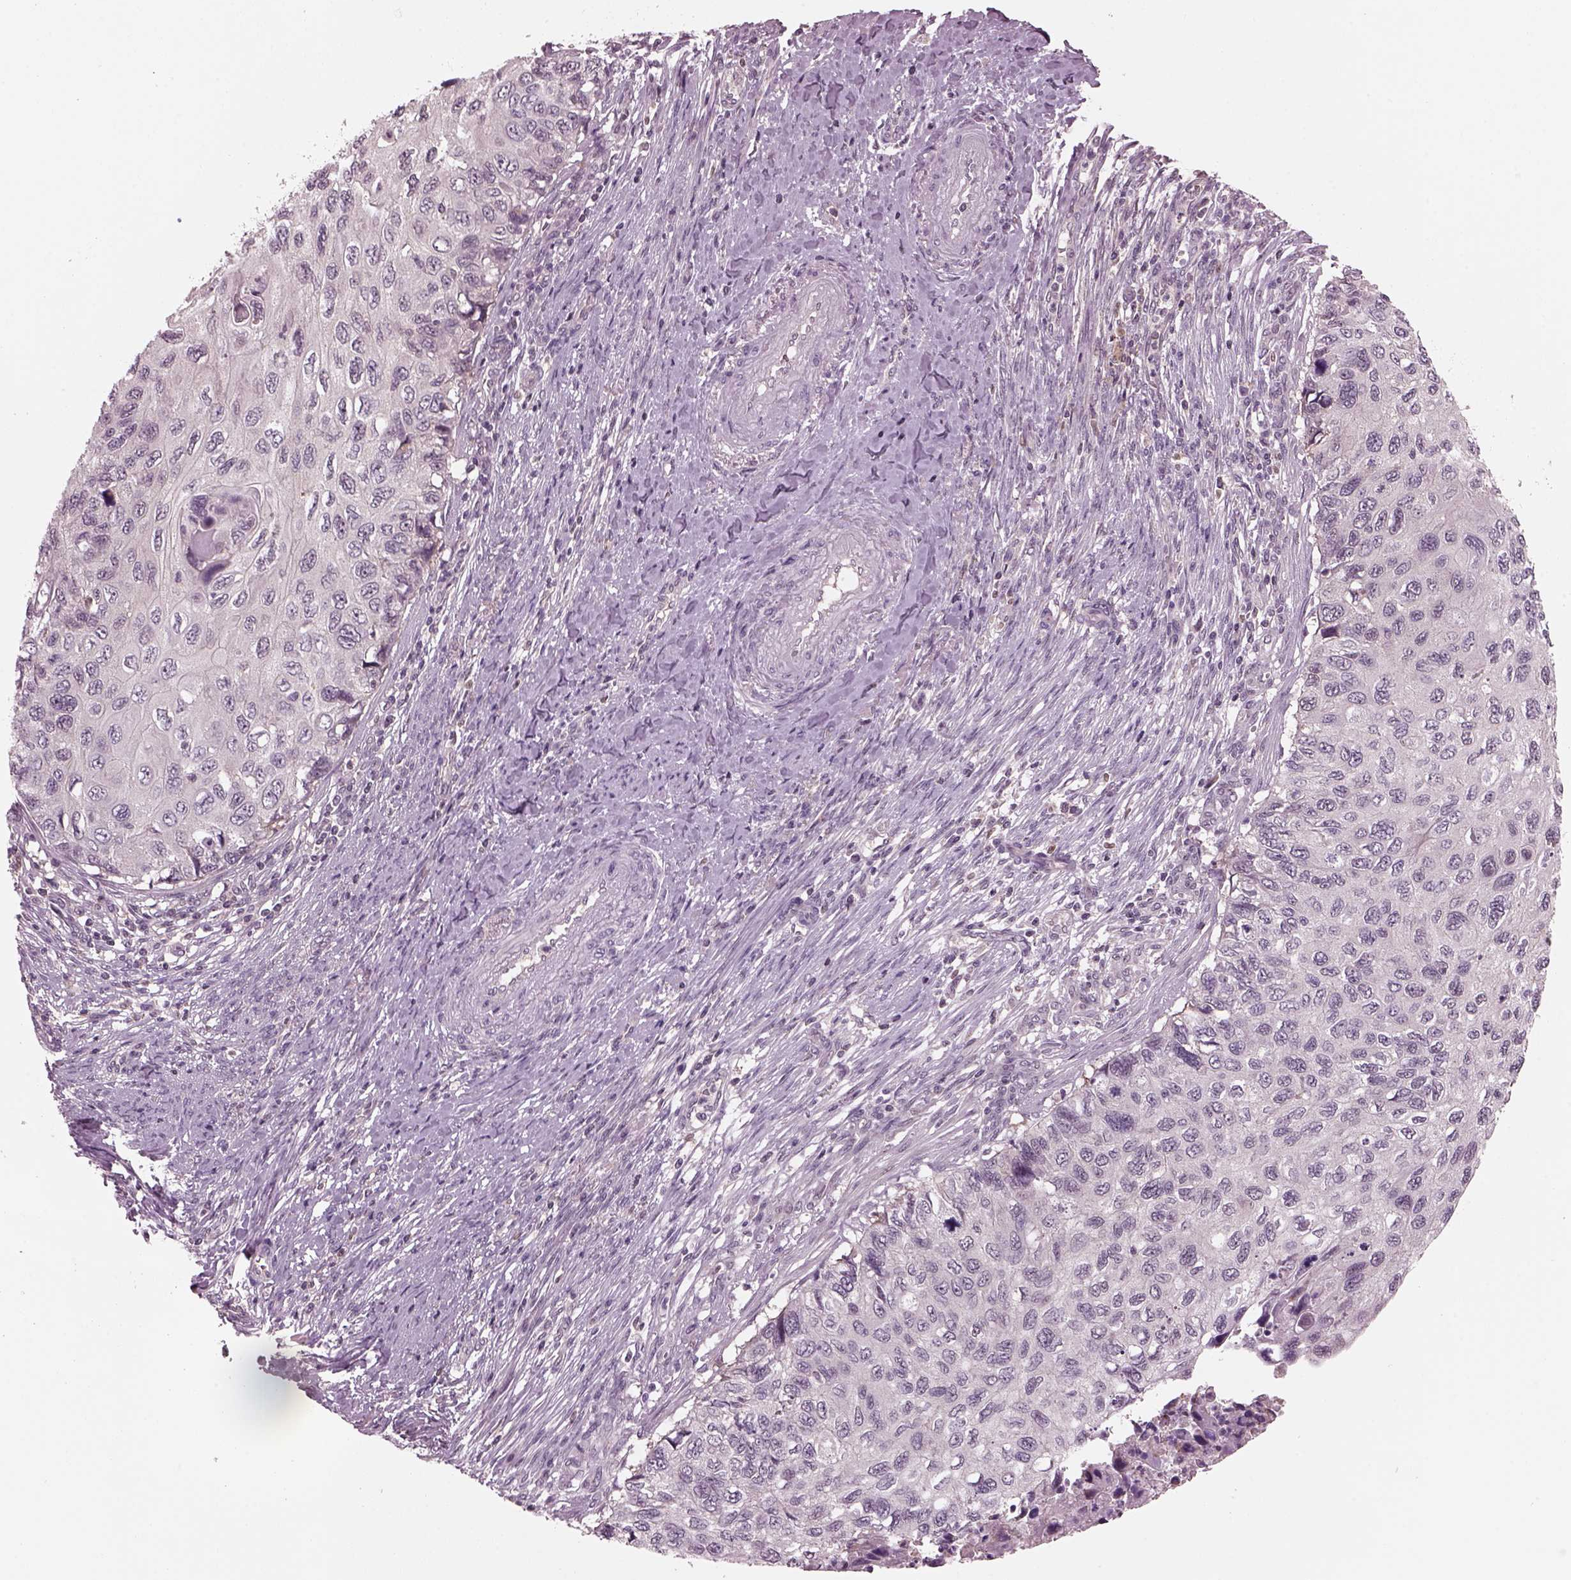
{"staining": {"intensity": "negative", "quantity": "none", "location": "none"}, "tissue": "cervical cancer", "cell_type": "Tumor cells", "image_type": "cancer", "snomed": [{"axis": "morphology", "description": "Squamous cell carcinoma, NOS"}, {"axis": "topography", "description": "Cervix"}], "caption": "DAB (3,3'-diaminobenzidine) immunohistochemical staining of human squamous cell carcinoma (cervical) displays no significant expression in tumor cells. Brightfield microscopy of immunohistochemistry stained with DAB (brown) and hematoxylin (blue), captured at high magnification.", "gene": "SRI", "patient": {"sex": "female", "age": 70}}